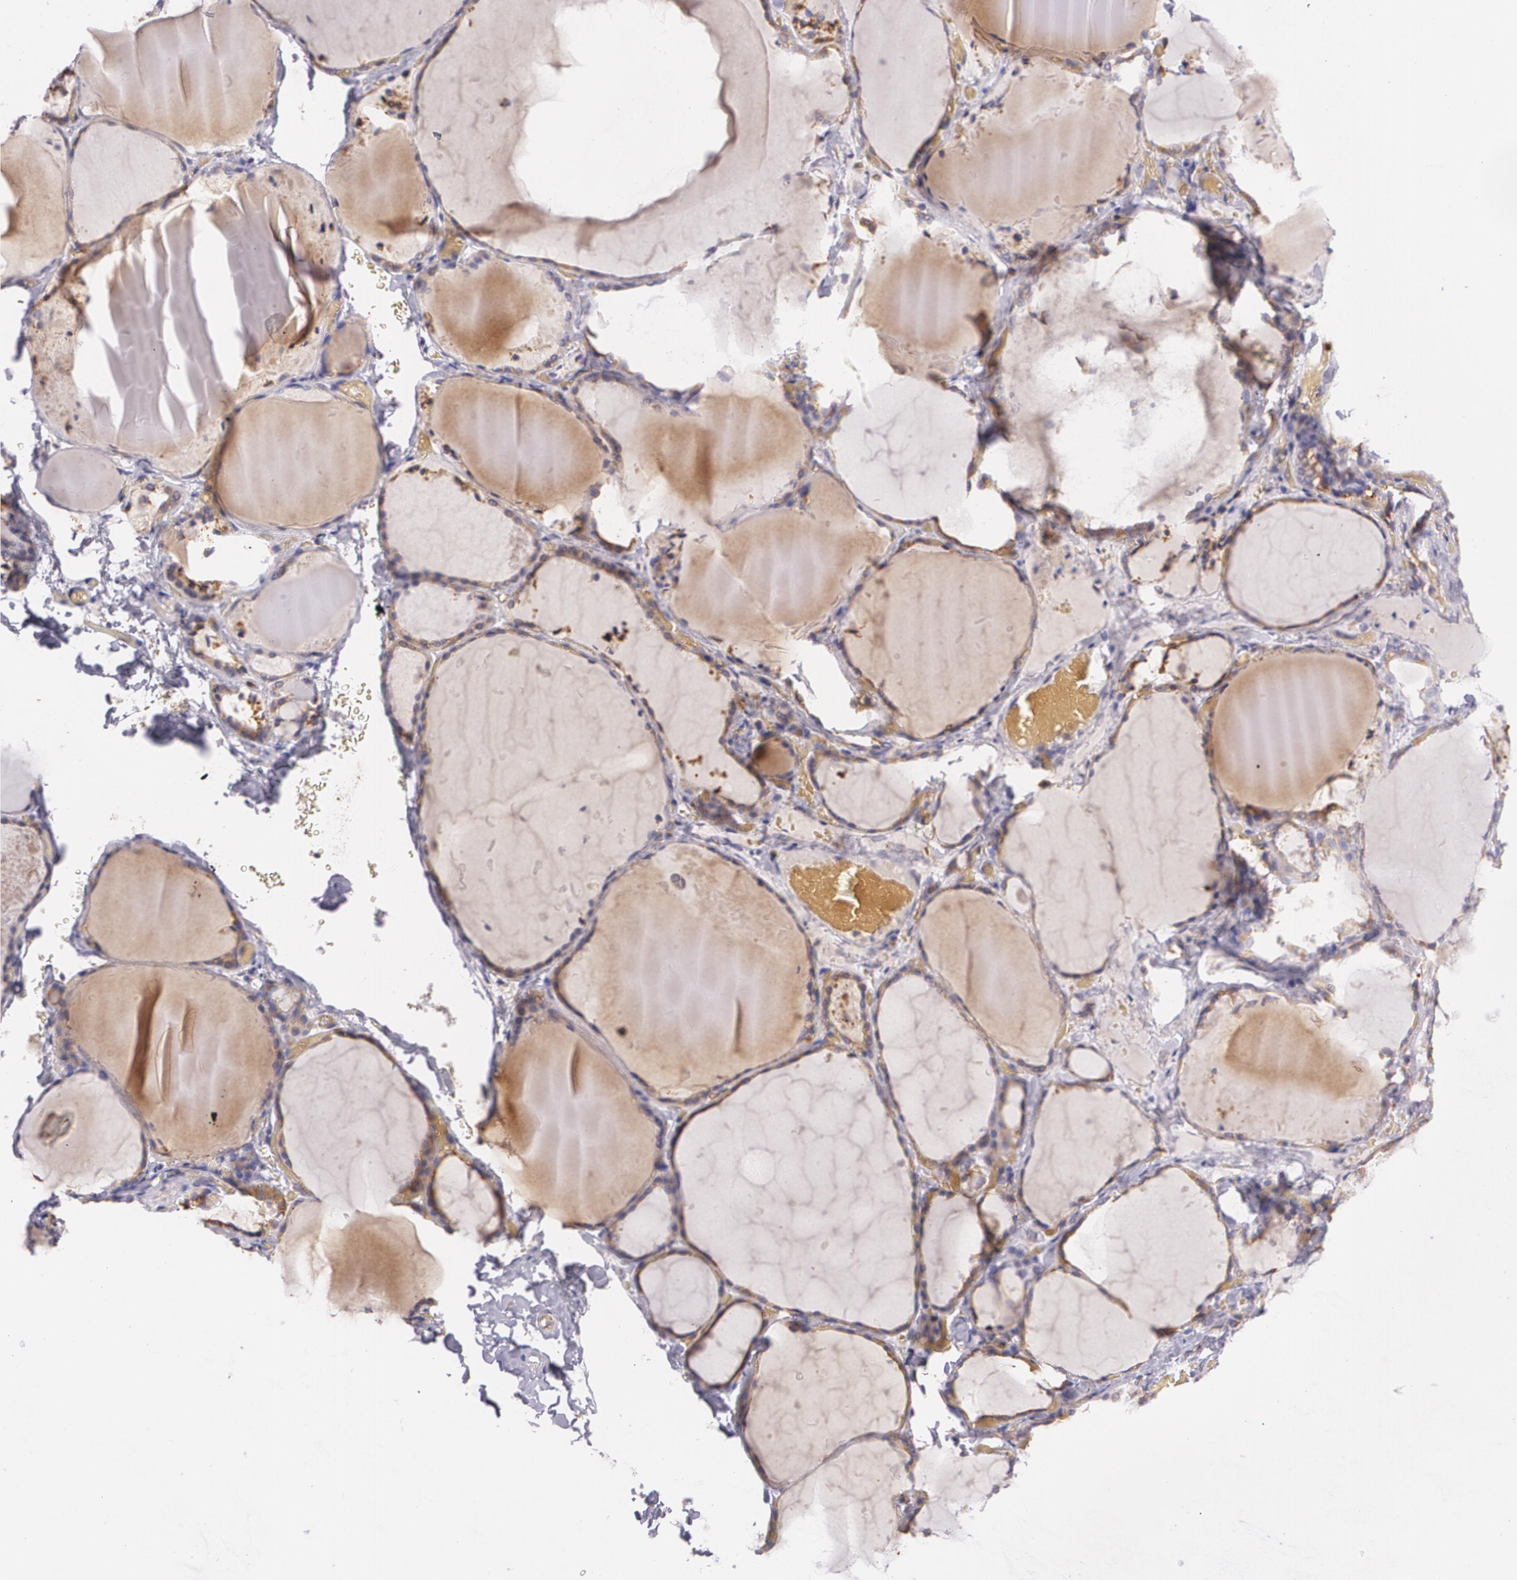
{"staining": {"intensity": "moderate", "quantity": ">75%", "location": "cytoplasmic/membranous"}, "tissue": "thyroid gland", "cell_type": "Glandular cells", "image_type": "normal", "snomed": [{"axis": "morphology", "description": "Normal tissue, NOS"}, {"axis": "topography", "description": "Thyroid gland"}], "caption": "The image exhibits immunohistochemical staining of normal thyroid gland. There is moderate cytoplasmic/membranous staining is seen in approximately >75% of glandular cells.", "gene": "CCL17", "patient": {"sex": "female", "age": 22}}